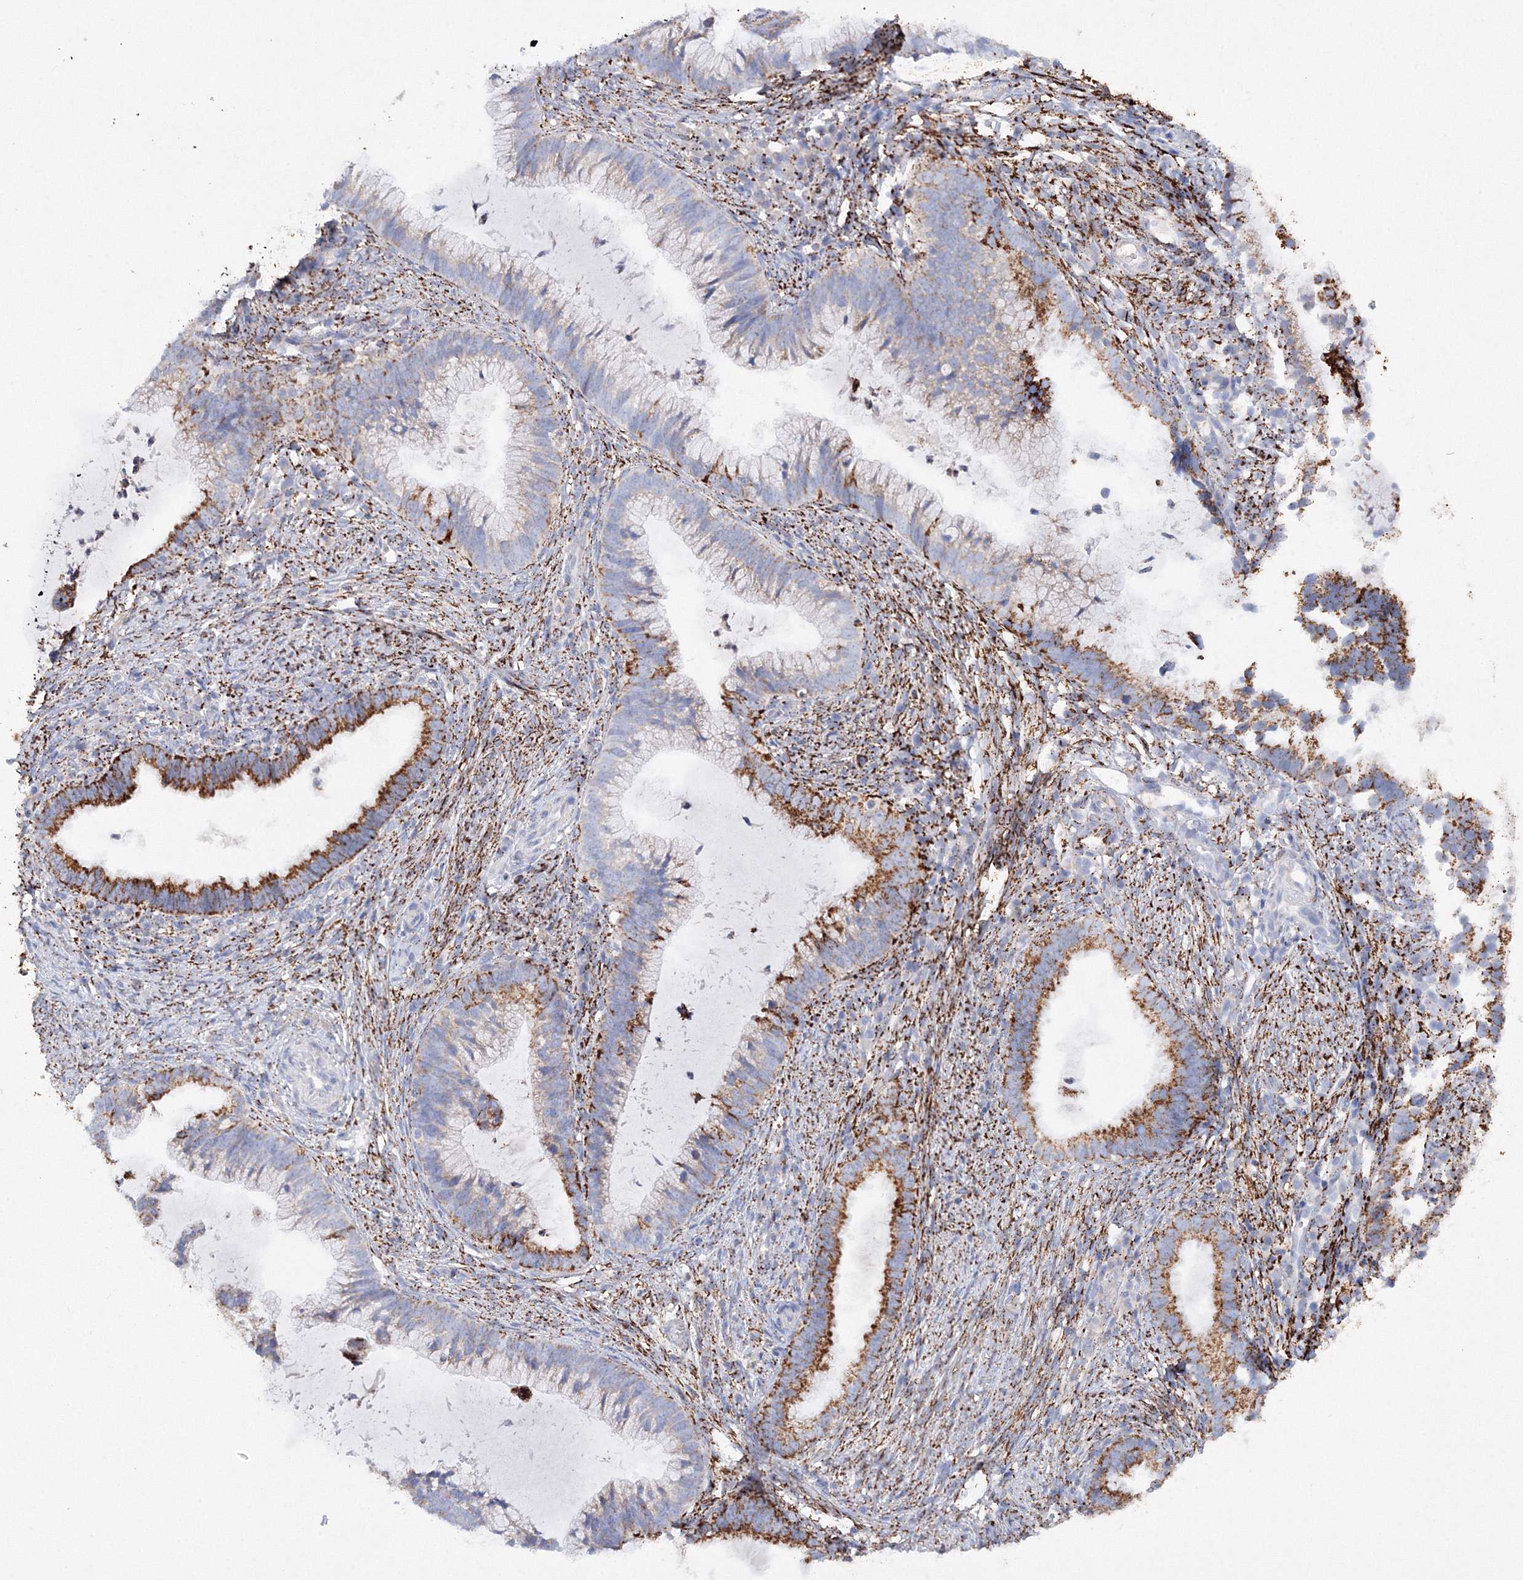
{"staining": {"intensity": "strong", "quantity": "<25%", "location": "cytoplasmic/membranous"}, "tissue": "cervical cancer", "cell_type": "Tumor cells", "image_type": "cancer", "snomed": [{"axis": "morphology", "description": "Adenocarcinoma, NOS"}, {"axis": "topography", "description": "Cervix"}], "caption": "Cervical adenocarcinoma stained with IHC demonstrates strong cytoplasmic/membranous staining in approximately <25% of tumor cells.", "gene": "MERTK", "patient": {"sex": "female", "age": 36}}